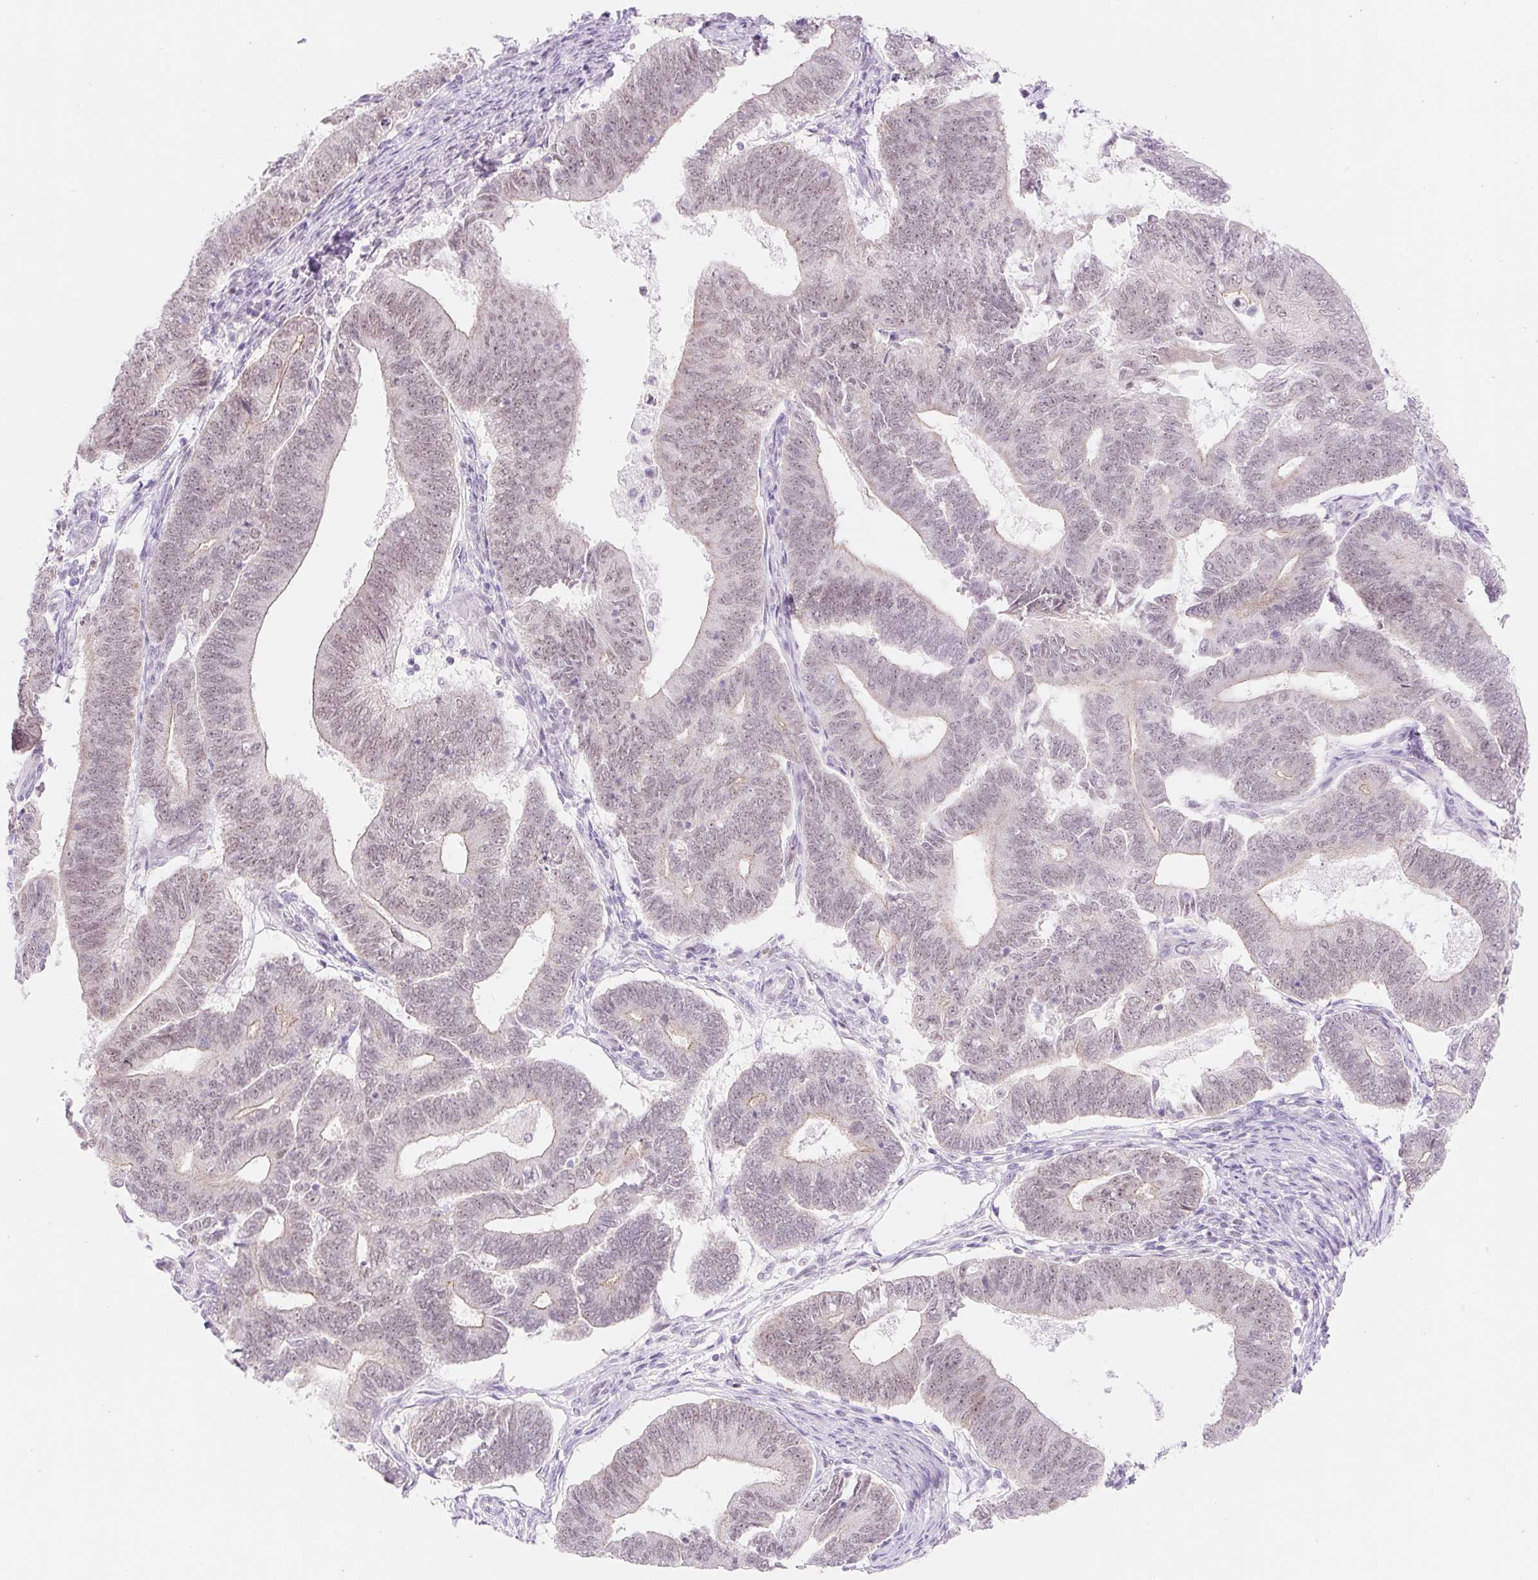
{"staining": {"intensity": "weak", "quantity": "25%-75%", "location": "nuclear"}, "tissue": "endometrial cancer", "cell_type": "Tumor cells", "image_type": "cancer", "snomed": [{"axis": "morphology", "description": "Adenocarcinoma, NOS"}, {"axis": "topography", "description": "Endometrium"}], "caption": "Immunohistochemistry (IHC) micrograph of human adenocarcinoma (endometrial) stained for a protein (brown), which shows low levels of weak nuclear expression in approximately 25%-75% of tumor cells.", "gene": "H2BW1", "patient": {"sex": "female", "age": 70}}